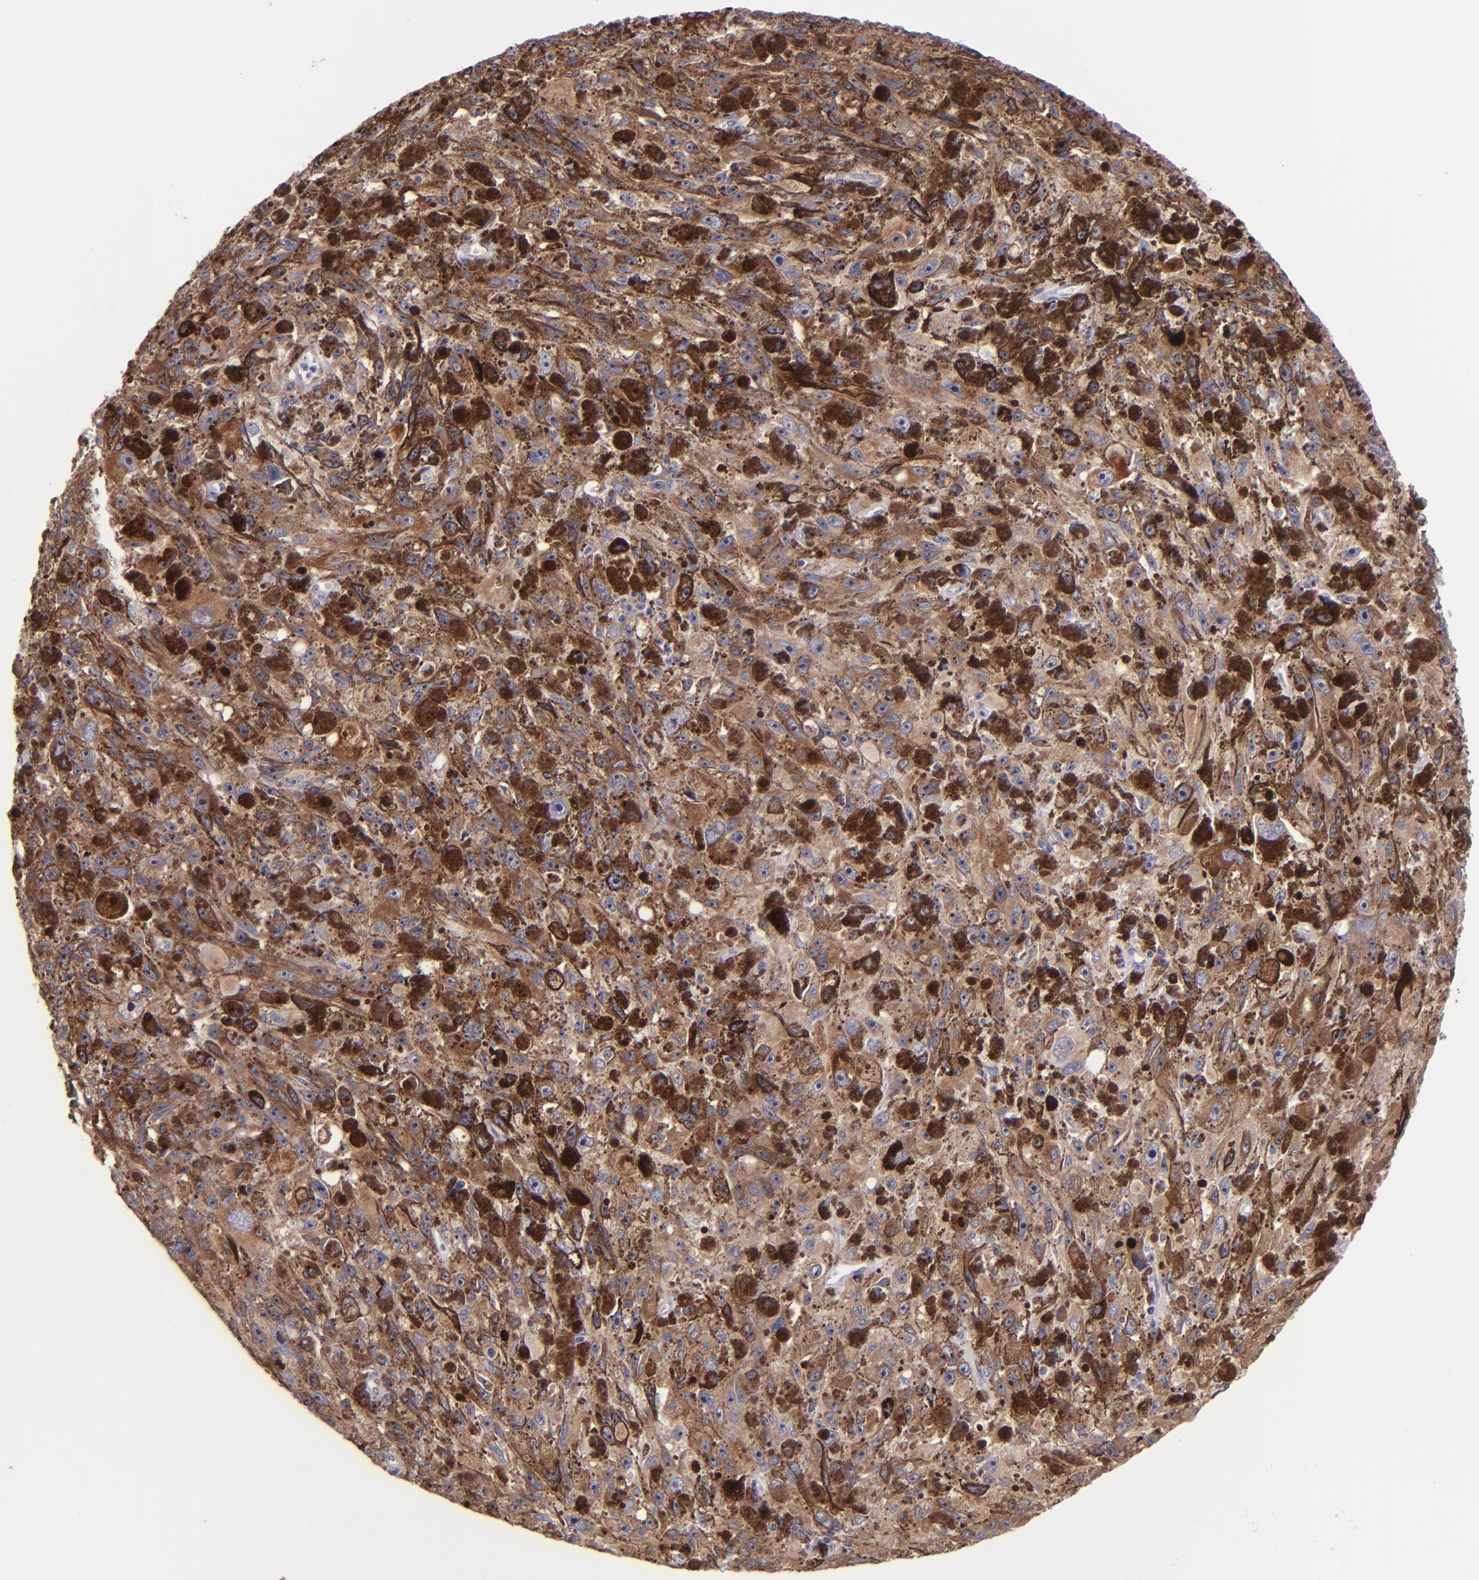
{"staining": {"intensity": "moderate", "quantity": ">75%", "location": "cytoplasmic/membranous"}, "tissue": "melanoma", "cell_type": "Tumor cells", "image_type": "cancer", "snomed": [{"axis": "morphology", "description": "Malignant melanoma, NOS"}, {"axis": "topography", "description": "Skin"}], "caption": "Immunohistochemistry histopathology image of human melanoma stained for a protein (brown), which demonstrates medium levels of moderate cytoplasmic/membranous positivity in about >75% of tumor cells.", "gene": "SHC1", "patient": {"sex": "female", "age": 104}}